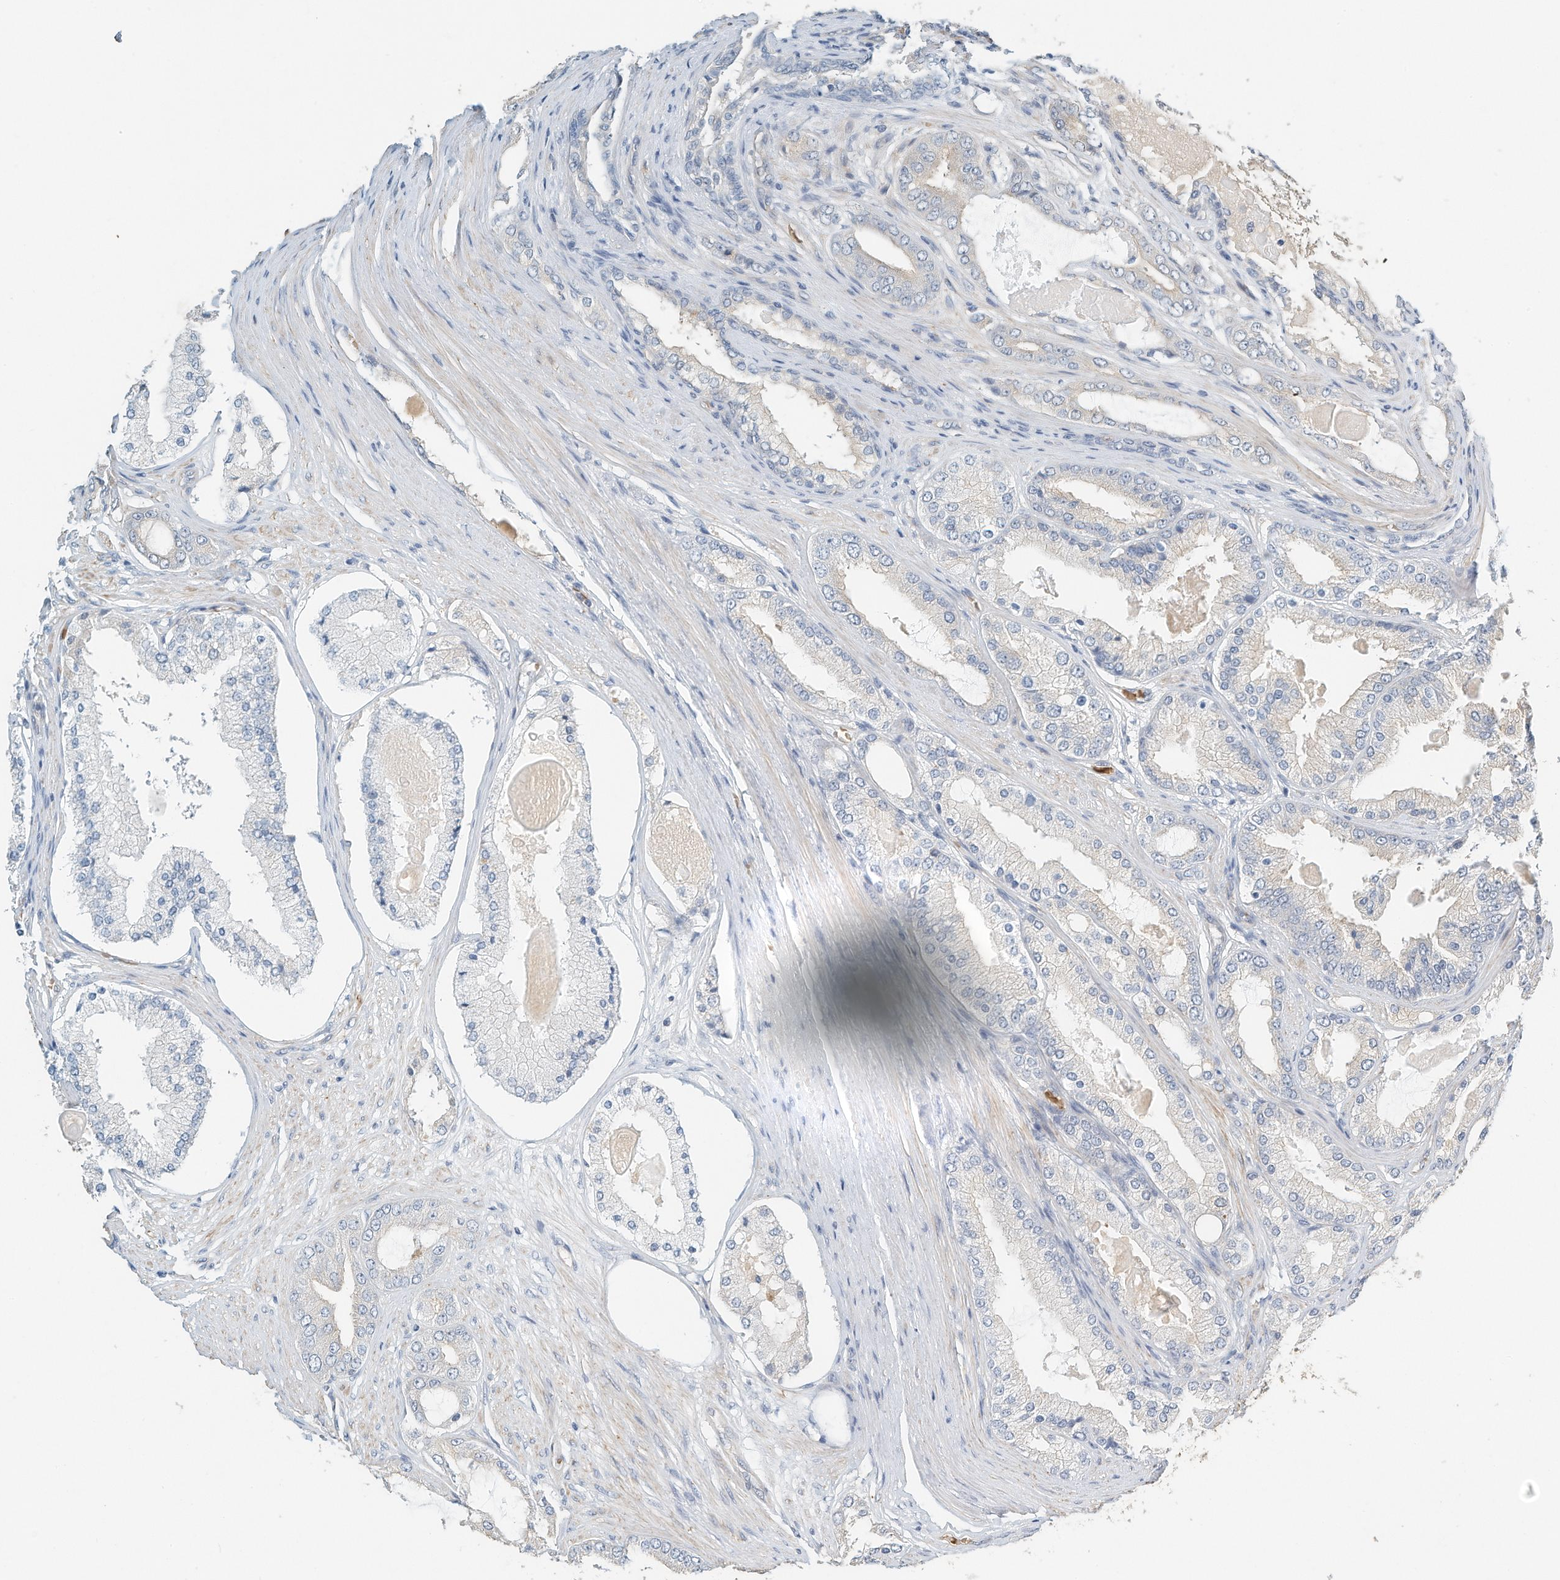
{"staining": {"intensity": "negative", "quantity": "none", "location": "none"}, "tissue": "prostate cancer", "cell_type": "Tumor cells", "image_type": "cancer", "snomed": [{"axis": "morphology", "description": "Adenocarcinoma, High grade"}, {"axis": "topography", "description": "Prostate"}], "caption": "High power microscopy micrograph of an IHC micrograph of prostate high-grade adenocarcinoma, revealing no significant positivity in tumor cells. (DAB immunohistochemistry, high magnification).", "gene": "RCAN3", "patient": {"sex": "male", "age": 60}}